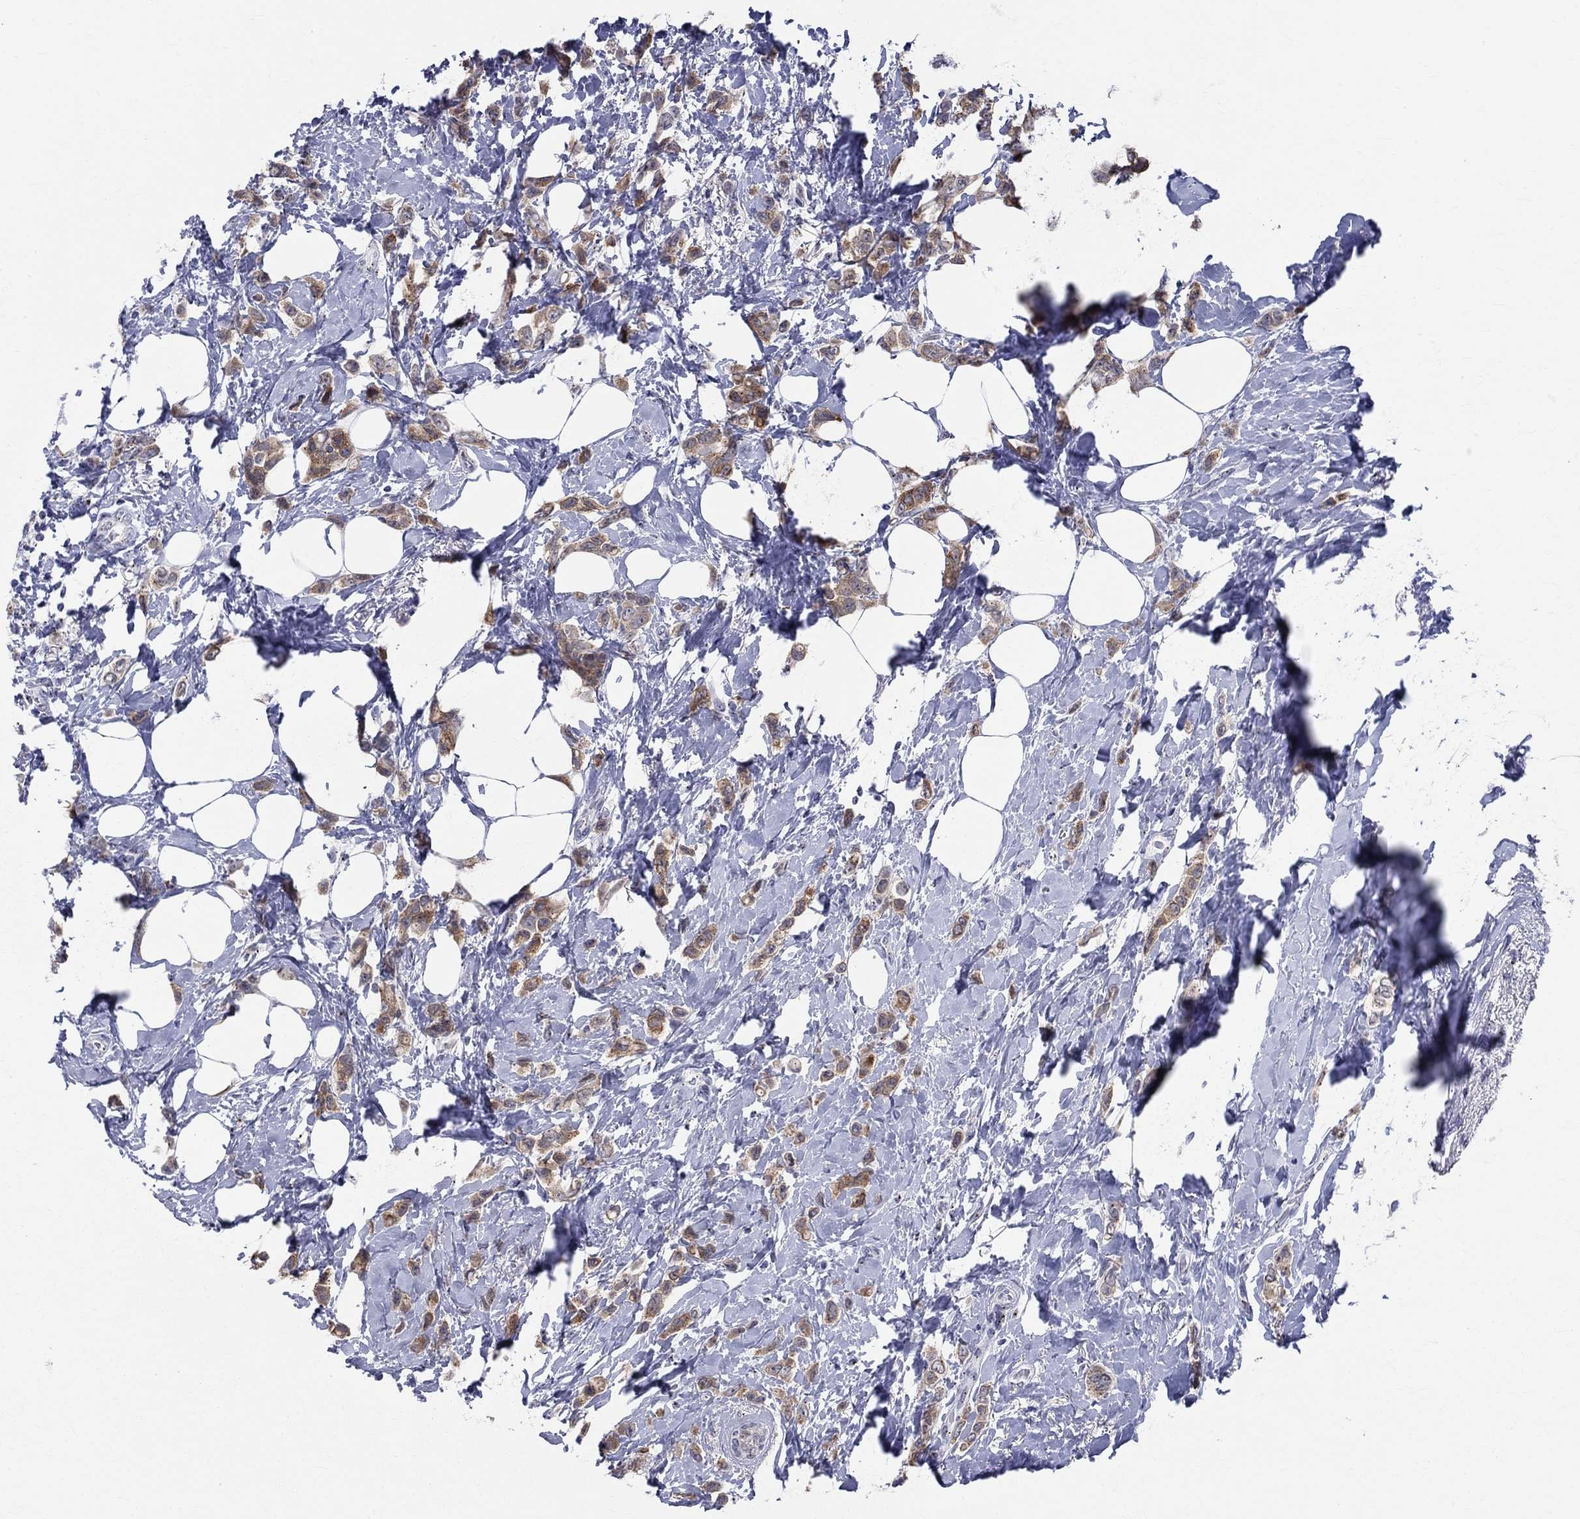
{"staining": {"intensity": "moderate", "quantity": ">75%", "location": "cytoplasmic/membranous"}, "tissue": "breast cancer", "cell_type": "Tumor cells", "image_type": "cancer", "snomed": [{"axis": "morphology", "description": "Lobular carcinoma"}, {"axis": "topography", "description": "Breast"}], "caption": "Brown immunohistochemical staining in human breast lobular carcinoma displays moderate cytoplasmic/membranous staining in approximately >75% of tumor cells.", "gene": "CEP43", "patient": {"sex": "female", "age": 66}}